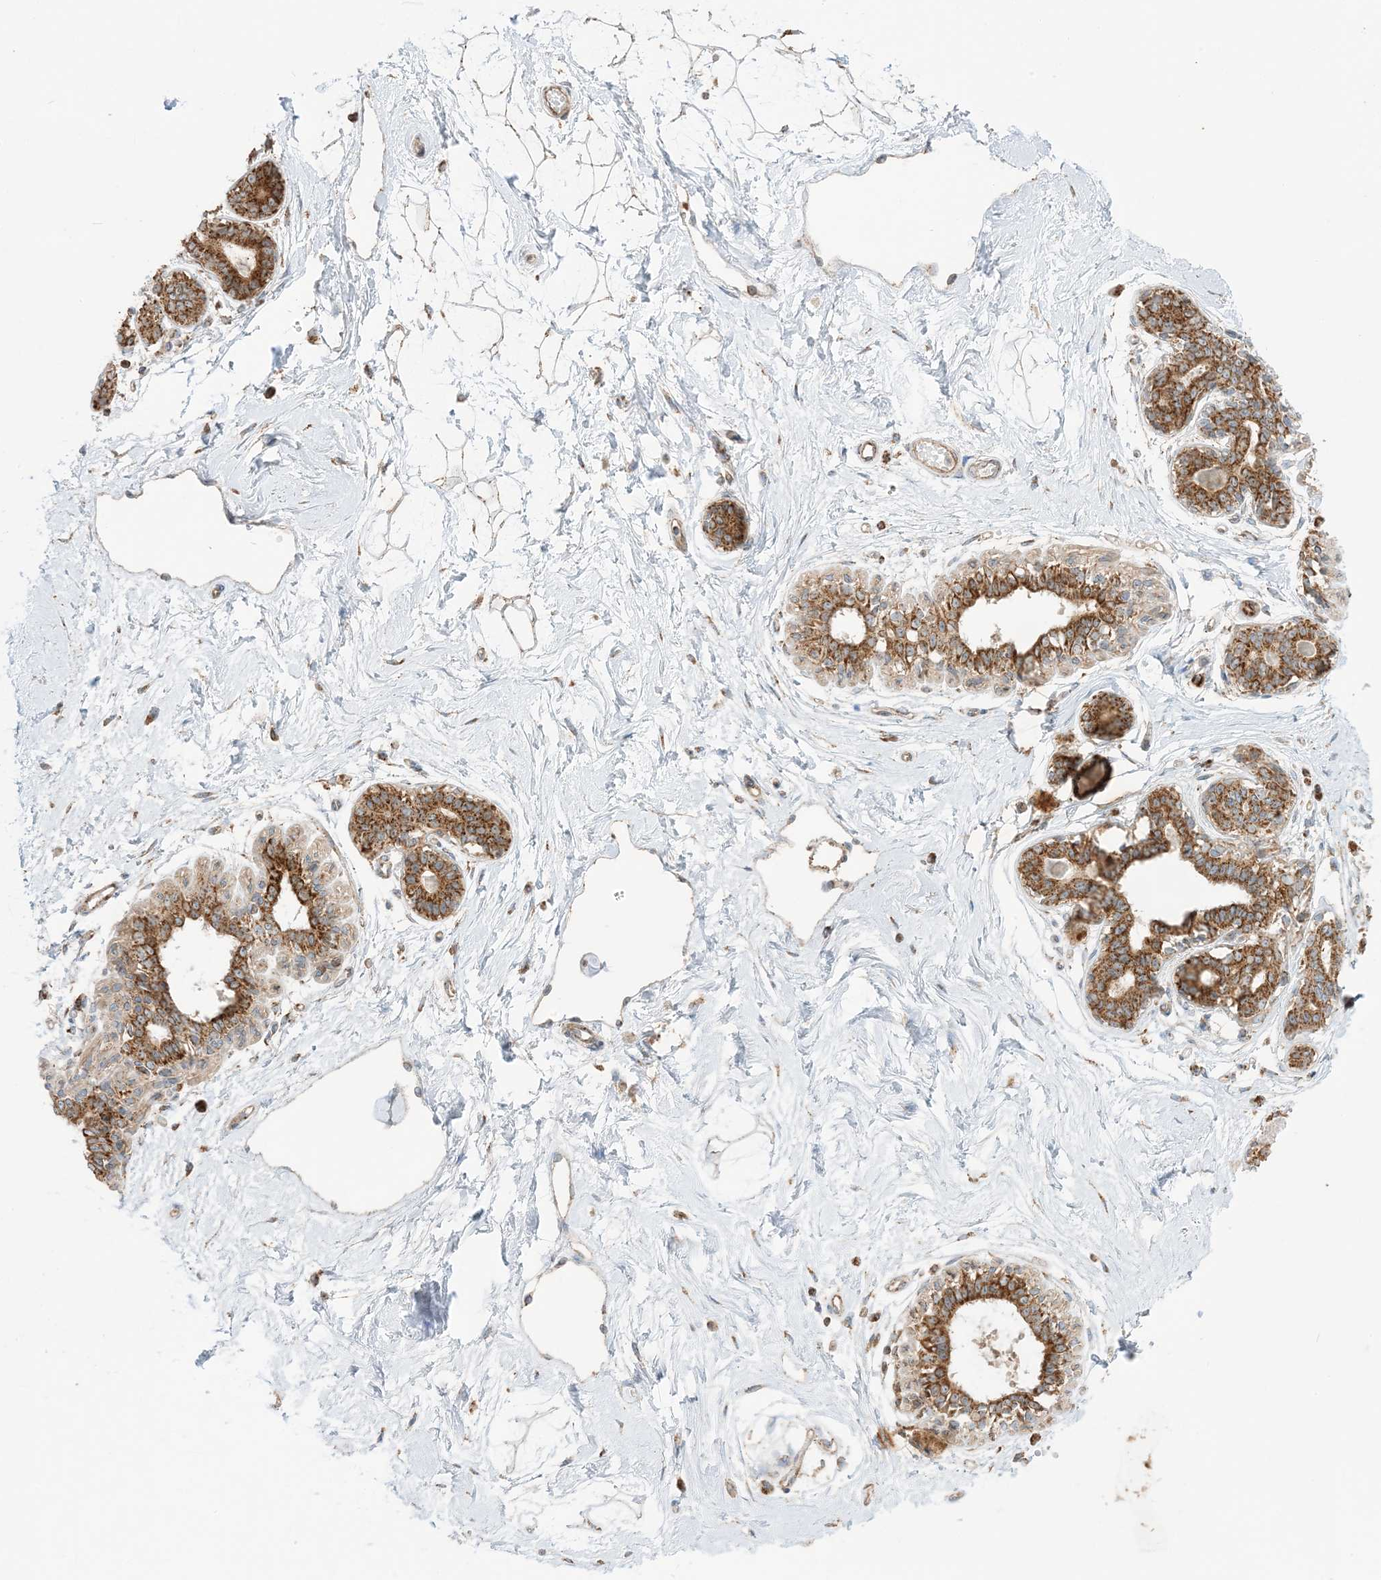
{"staining": {"intensity": "moderate", "quantity": "25%-75%", "location": "cytoplasmic/membranous"}, "tissue": "breast", "cell_type": "Adipocytes", "image_type": "normal", "snomed": [{"axis": "morphology", "description": "Normal tissue, NOS"}, {"axis": "topography", "description": "Breast"}], "caption": "Breast stained with DAB immunohistochemistry (IHC) reveals medium levels of moderate cytoplasmic/membranous staining in about 25%-75% of adipocytes.", "gene": "N4BP3", "patient": {"sex": "female", "age": 45}}